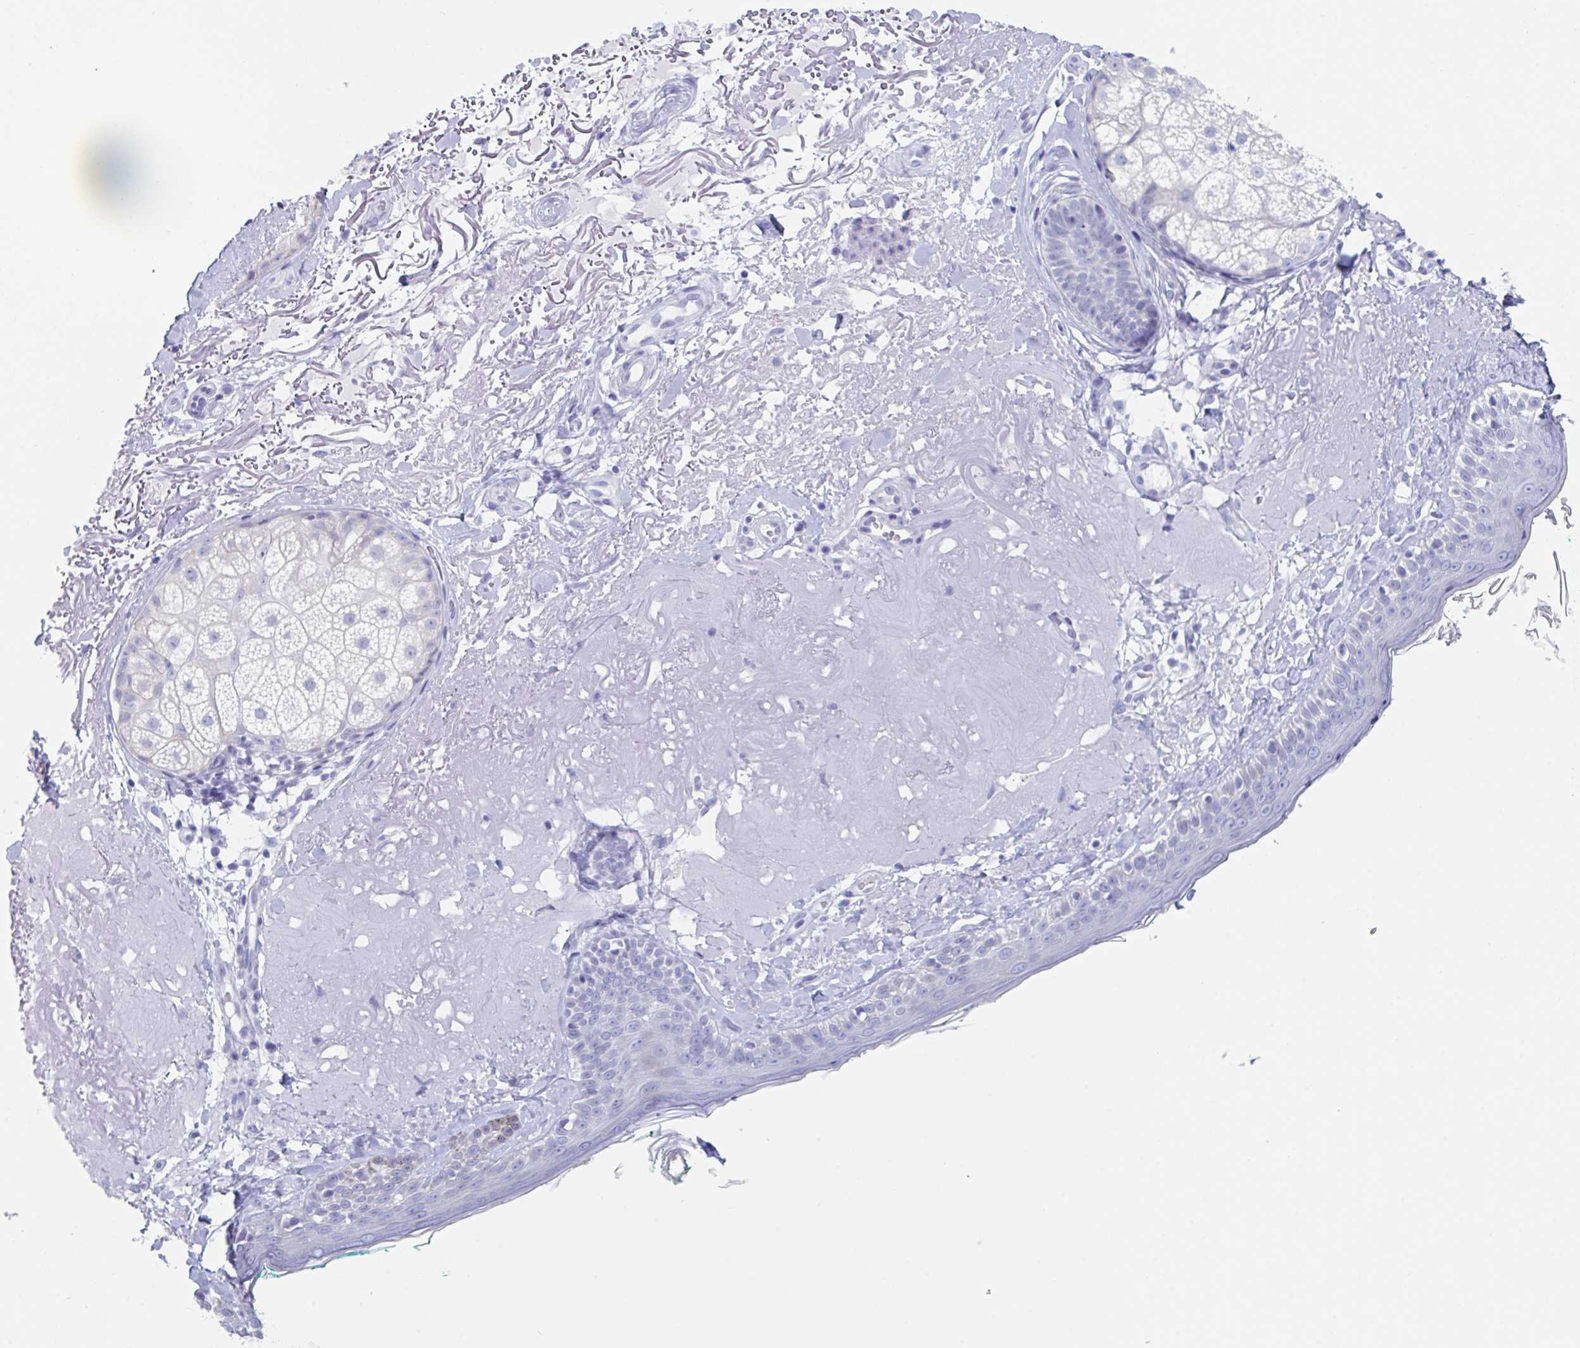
{"staining": {"intensity": "negative", "quantity": "none", "location": "none"}, "tissue": "skin", "cell_type": "Fibroblasts", "image_type": "normal", "snomed": [{"axis": "morphology", "description": "Normal tissue, NOS"}, {"axis": "topography", "description": "Skin"}], "caption": "Immunohistochemistry (IHC) of benign human skin displays no staining in fibroblasts.", "gene": "ZPBP", "patient": {"sex": "male", "age": 73}}